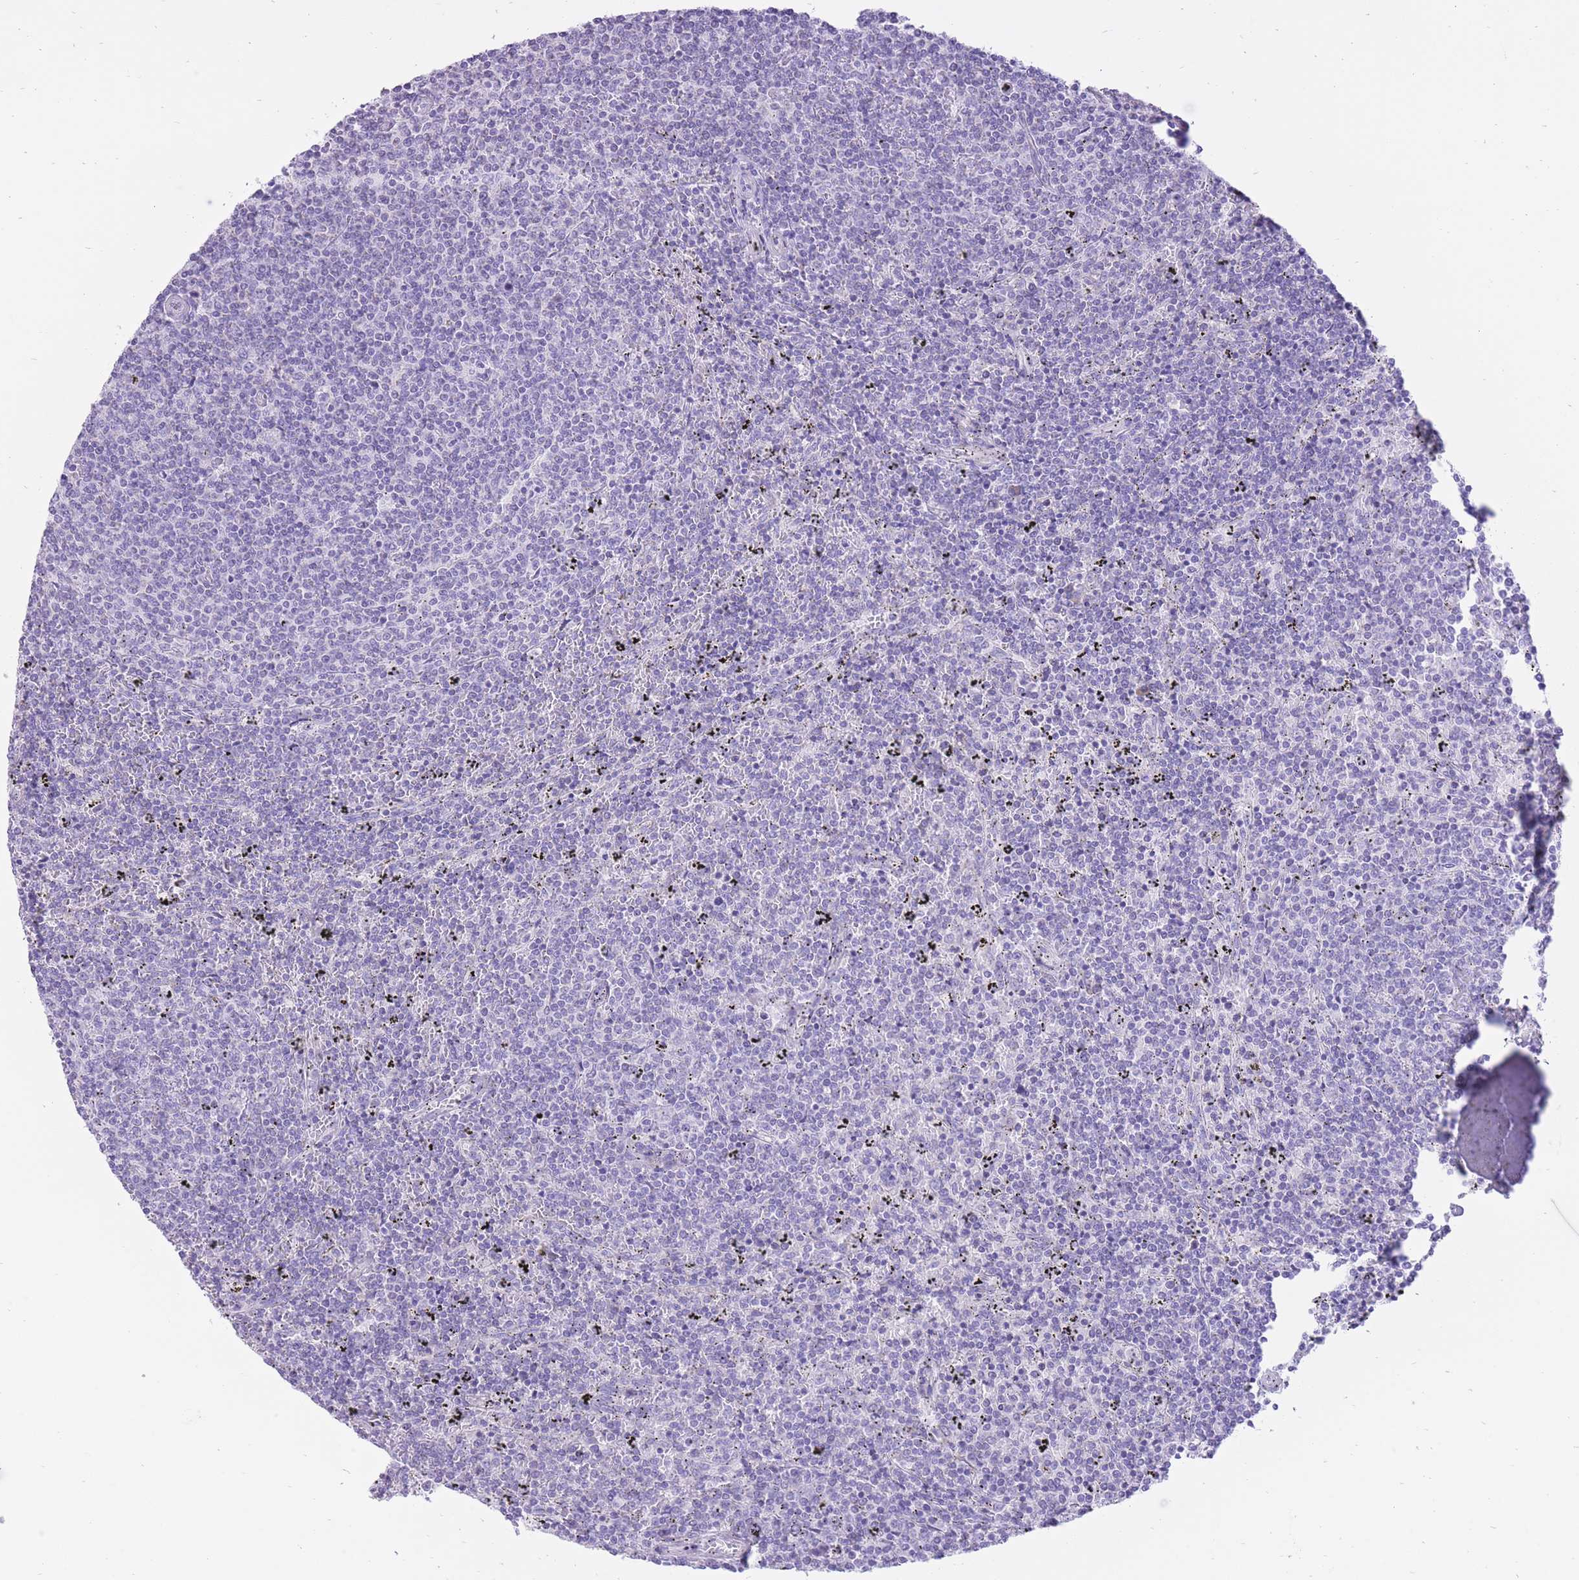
{"staining": {"intensity": "negative", "quantity": "none", "location": "none"}, "tissue": "lymphoma", "cell_type": "Tumor cells", "image_type": "cancer", "snomed": [{"axis": "morphology", "description": "Malignant lymphoma, non-Hodgkin's type, Low grade"}, {"axis": "topography", "description": "Spleen"}], "caption": "A micrograph of lymphoma stained for a protein shows no brown staining in tumor cells. The staining is performed using DAB (3,3'-diaminobenzidine) brown chromogen with nuclei counter-stained in using hematoxylin.", "gene": "SLC4A4", "patient": {"sex": "female", "age": 50}}